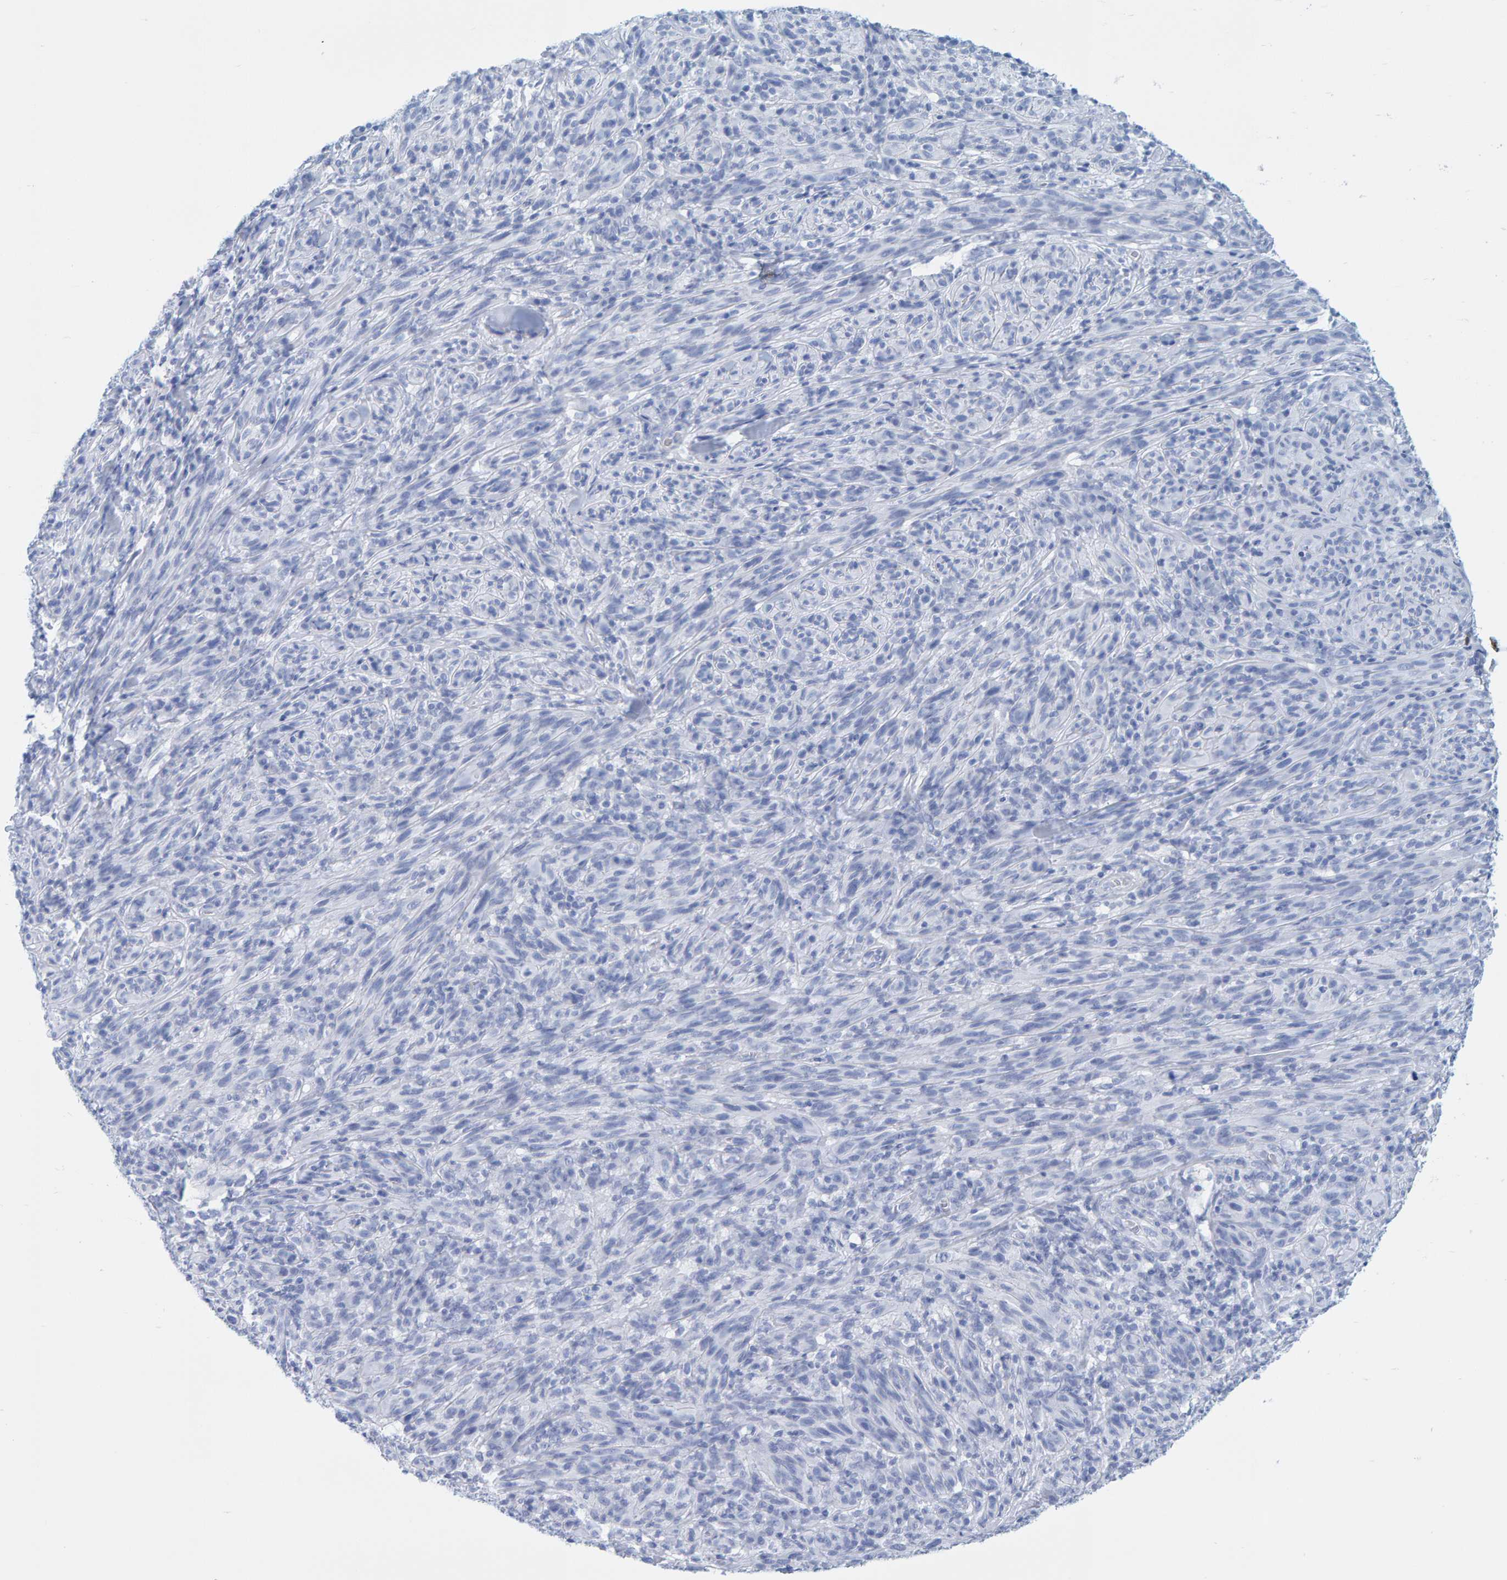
{"staining": {"intensity": "negative", "quantity": "none", "location": "none"}, "tissue": "melanoma", "cell_type": "Tumor cells", "image_type": "cancer", "snomed": [{"axis": "morphology", "description": "Malignant melanoma, NOS"}, {"axis": "topography", "description": "Skin of head"}], "caption": "This is a micrograph of immunohistochemistry staining of malignant melanoma, which shows no staining in tumor cells.", "gene": "SFTPC", "patient": {"sex": "male", "age": 96}}